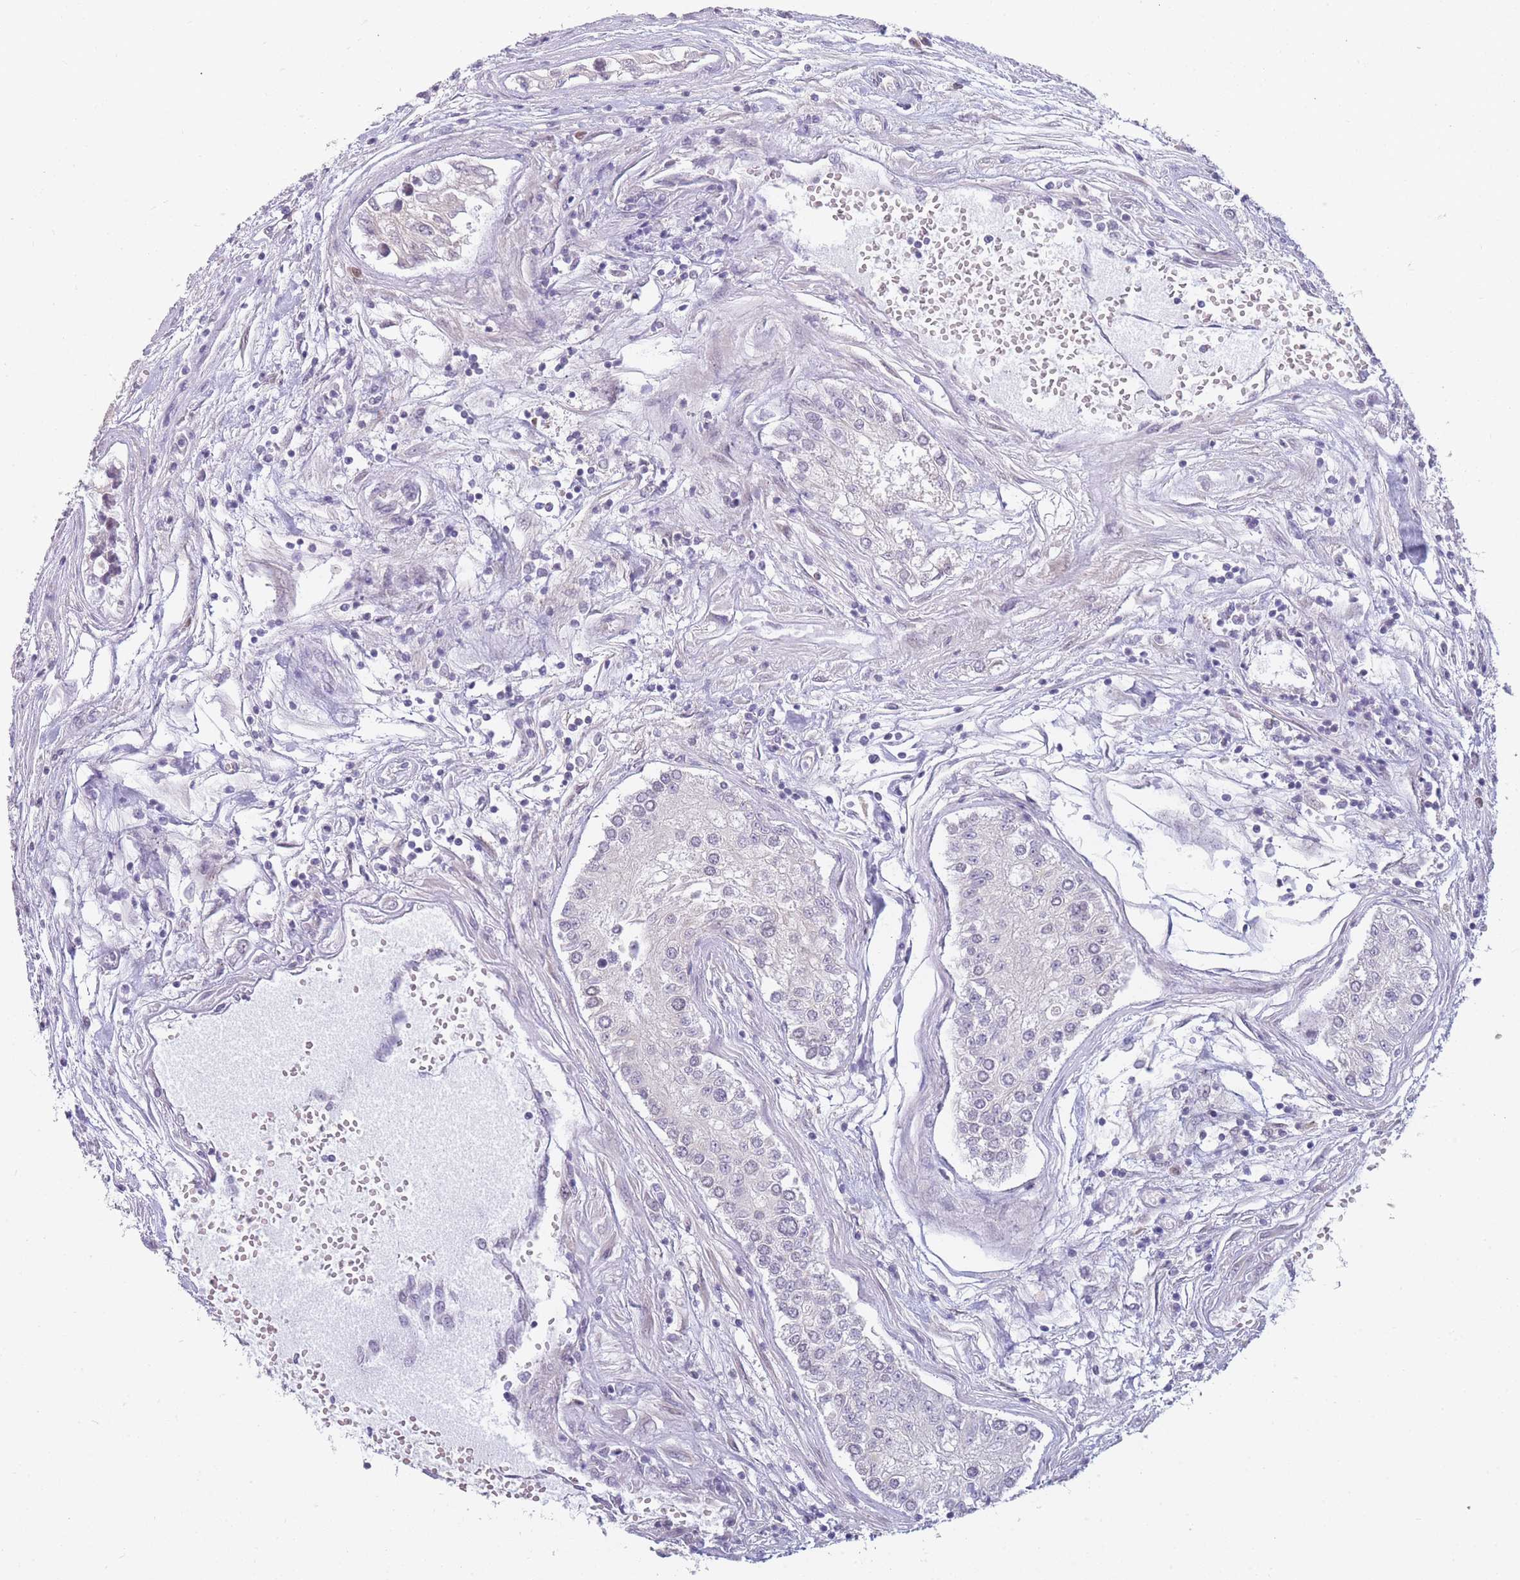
{"staining": {"intensity": "negative", "quantity": "none", "location": "none"}, "tissue": "testis cancer", "cell_type": "Tumor cells", "image_type": "cancer", "snomed": [{"axis": "morphology", "description": "Carcinoma, Embryonal, NOS"}, {"axis": "topography", "description": "Testis"}], "caption": "Tumor cells are negative for brown protein staining in testis embryonal carcinoma. (DAB (3,3'-diaminobenzidine) IHC with hematoxylin counter stain).", "gene": "MRI1", "patient": {"sex": "male", "age": 25}}